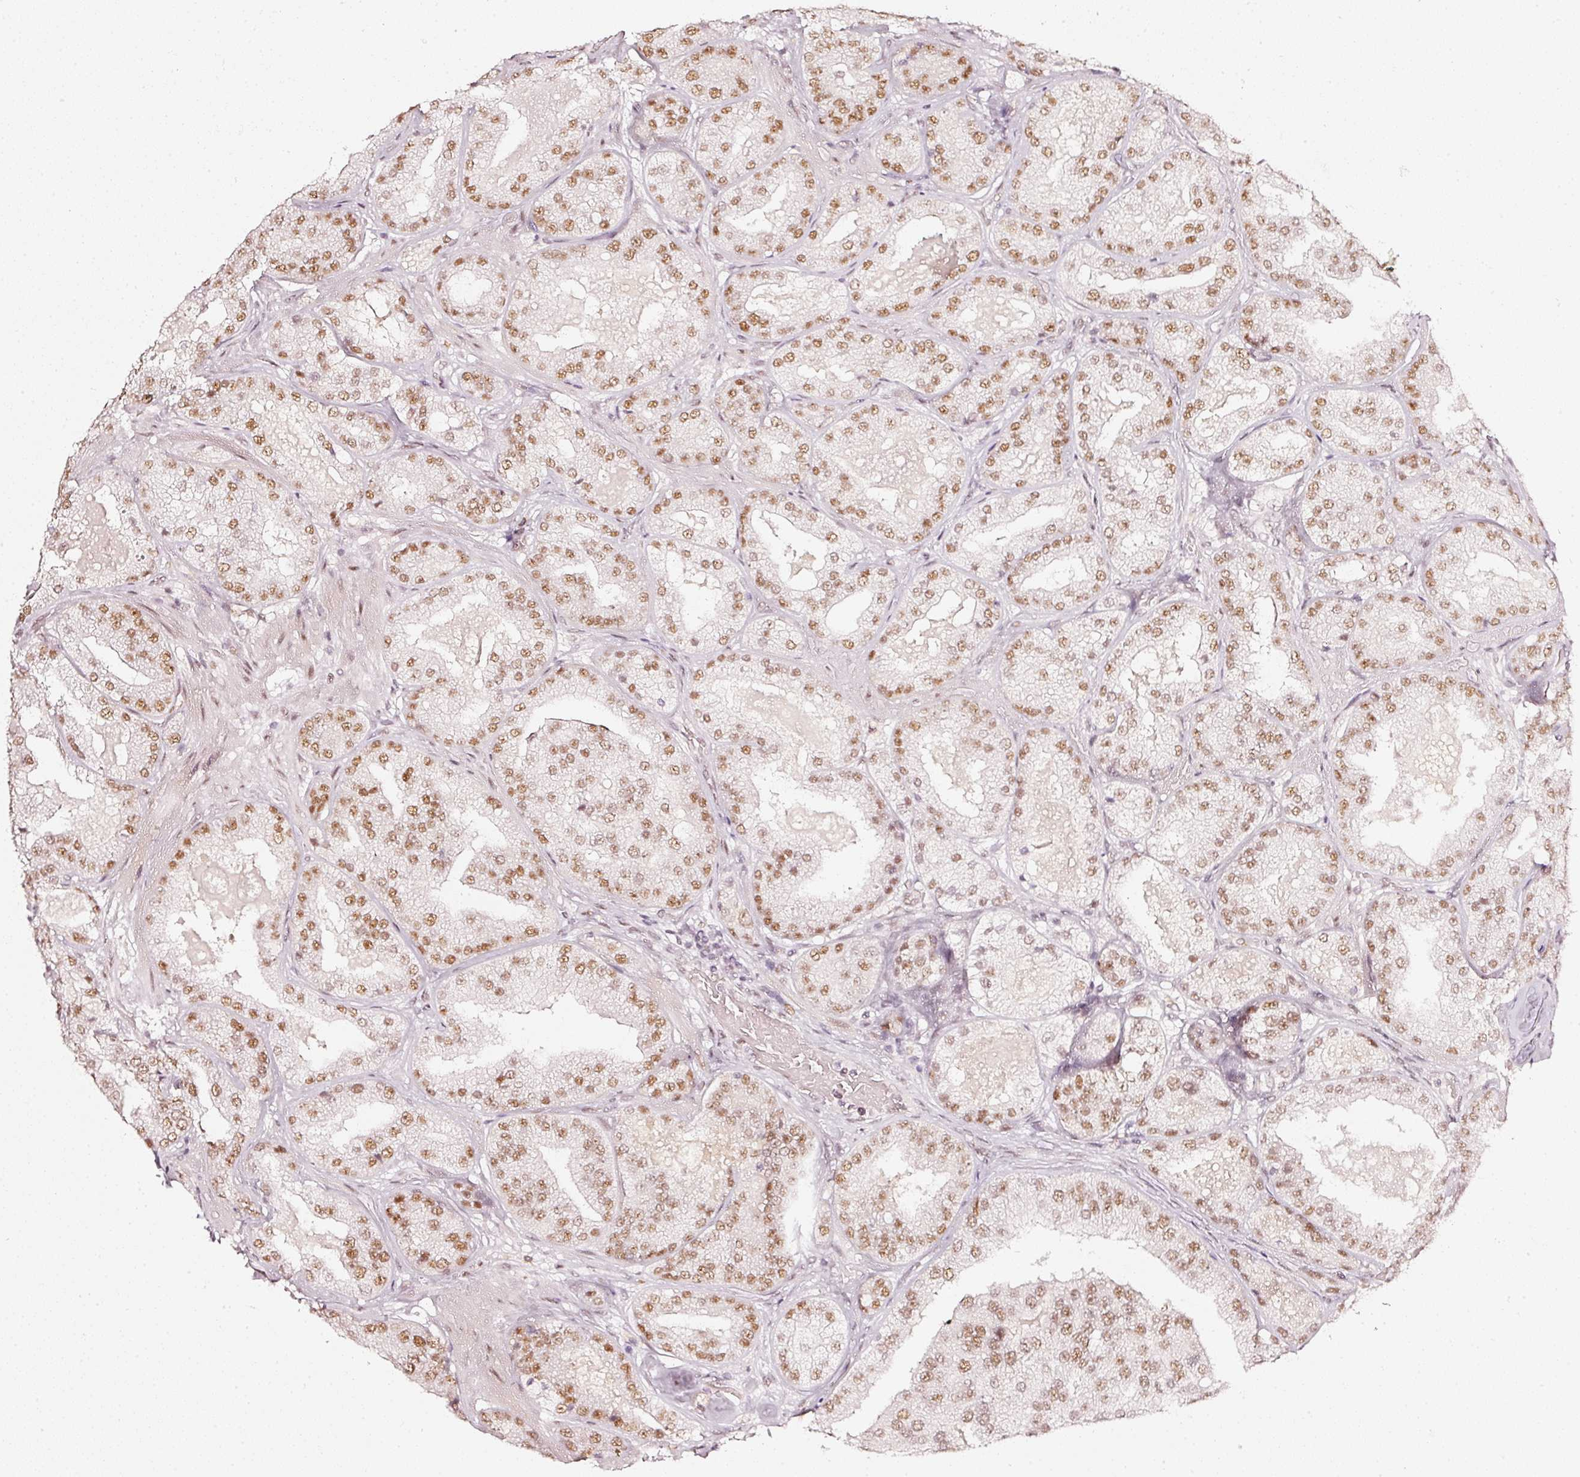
{"staining": {"intensity": "moderate", "quantity": ">75%", "location": "nuclear"}, "tissue": "prostate cancer", "cell_type": "Tumor cells", "image_type": "cancer", "snomed": [{"axis": "morphology", "description": "Adenocarcinoma, High grade"}, {"axis": "topography", "description": "Prostate"}], "caption": "The photomicrograph demonstrates a brown stain indicating the presence of a protein in the nuclear of tumor cells in prostate high-grade adenocarcinoma.", "gene": "PPP1R10", "patient": {"sex": "male", "age": 63}}